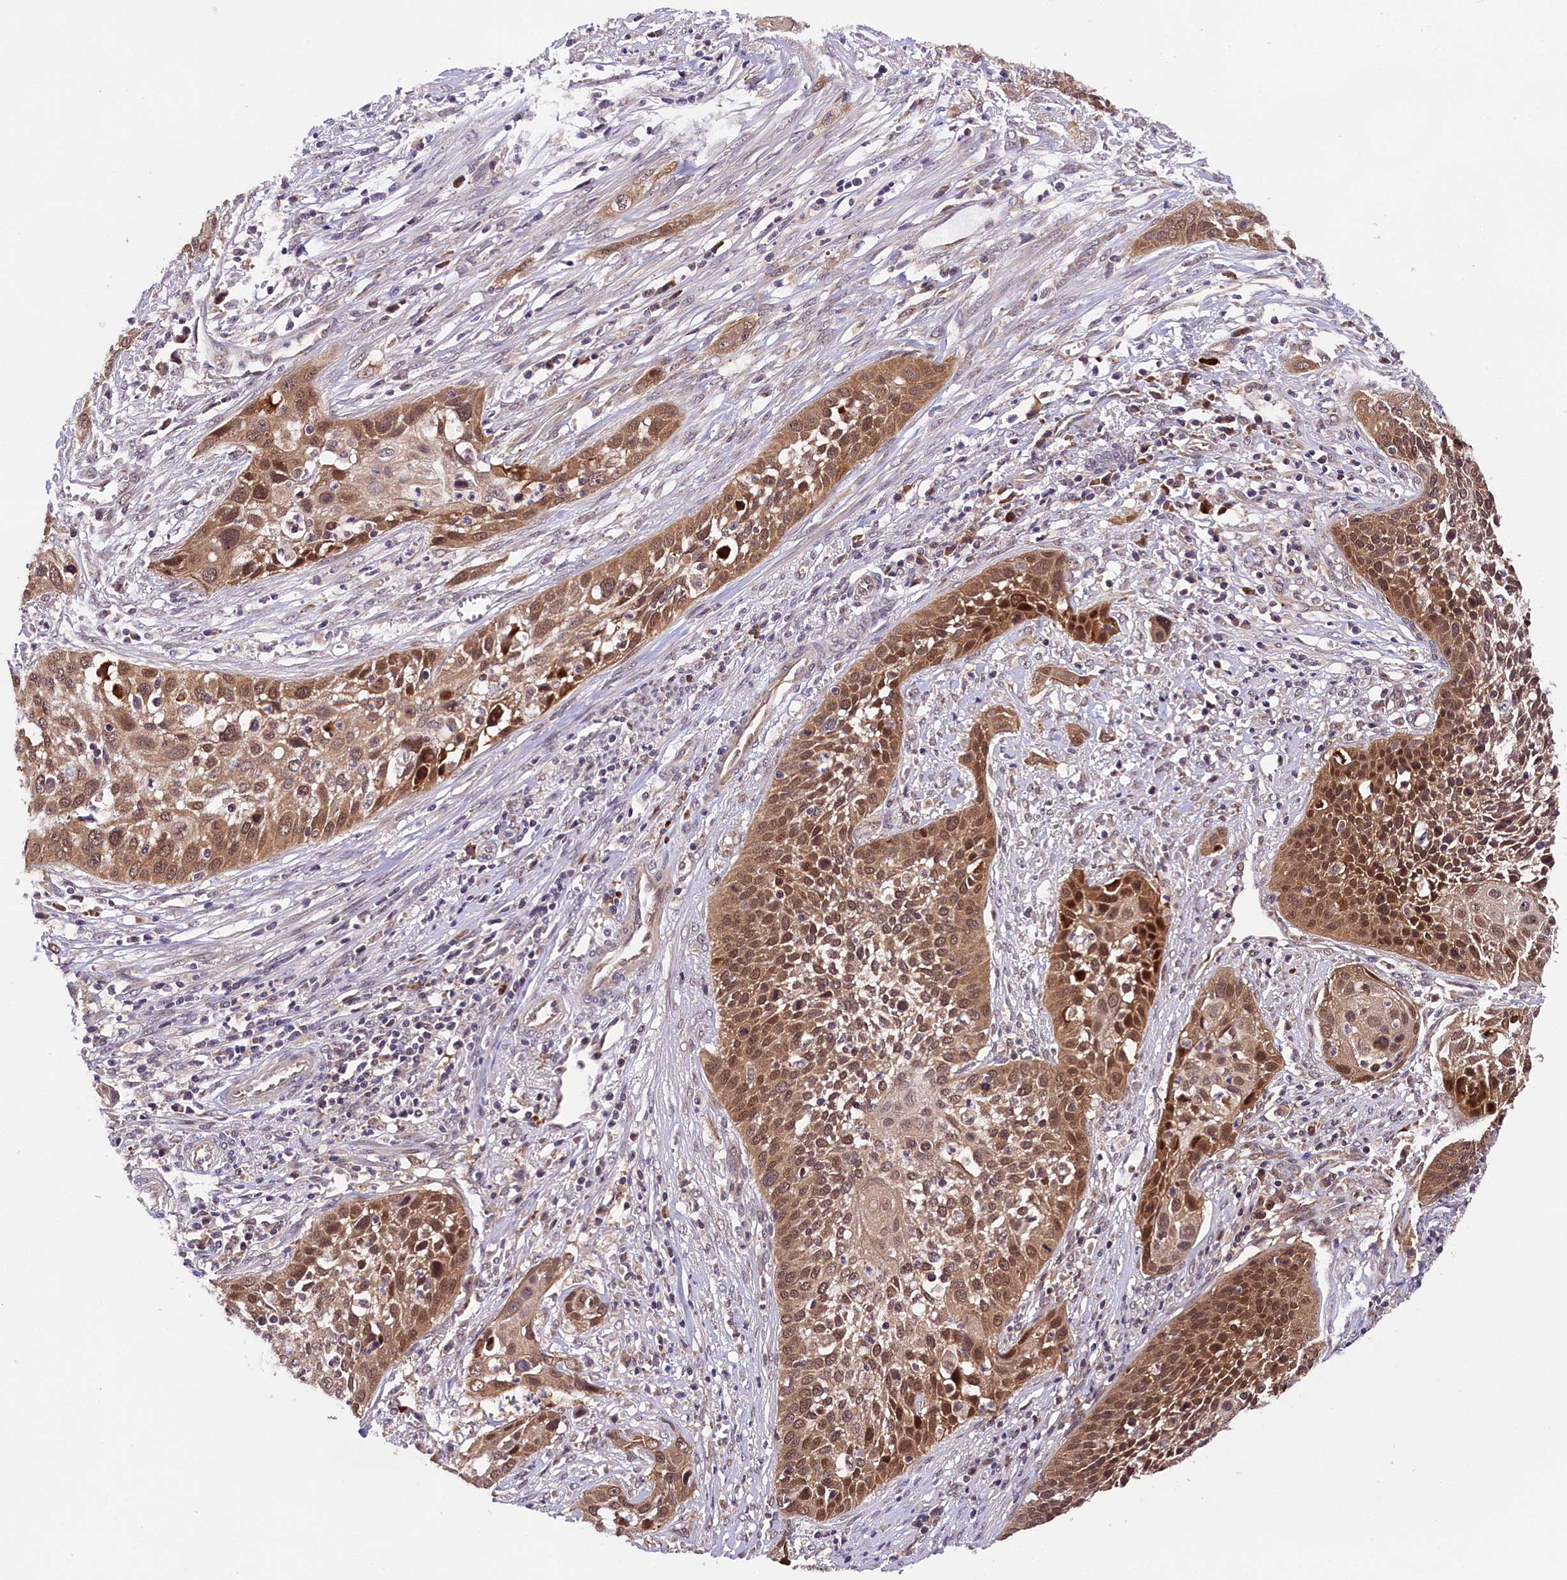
{"staining": {"intensity": "moderate", "quantity": ">75%", "location": "cytoplasmic/membranous,nuclear"}, "tissue": "cervical cancer", "cell_type": "Tumor cells", "image_type": "cancer", "snomed": [{"axis": "morphology", "description": "Squamous cell carcinoma, NOS"}, {"axis": "topography", "description": "Cervix"}], "caption": "Immunohistochemical staining of cervical cancer displays medium levels of moderate cytoplasmic/membranous and nuclear positivity in approximately >75% of tumor cells. (Brightfield microscopy of DAB IHC at high magnification).", "gene": "DOHH", "patient": {"sex": "female", "age": 34}}